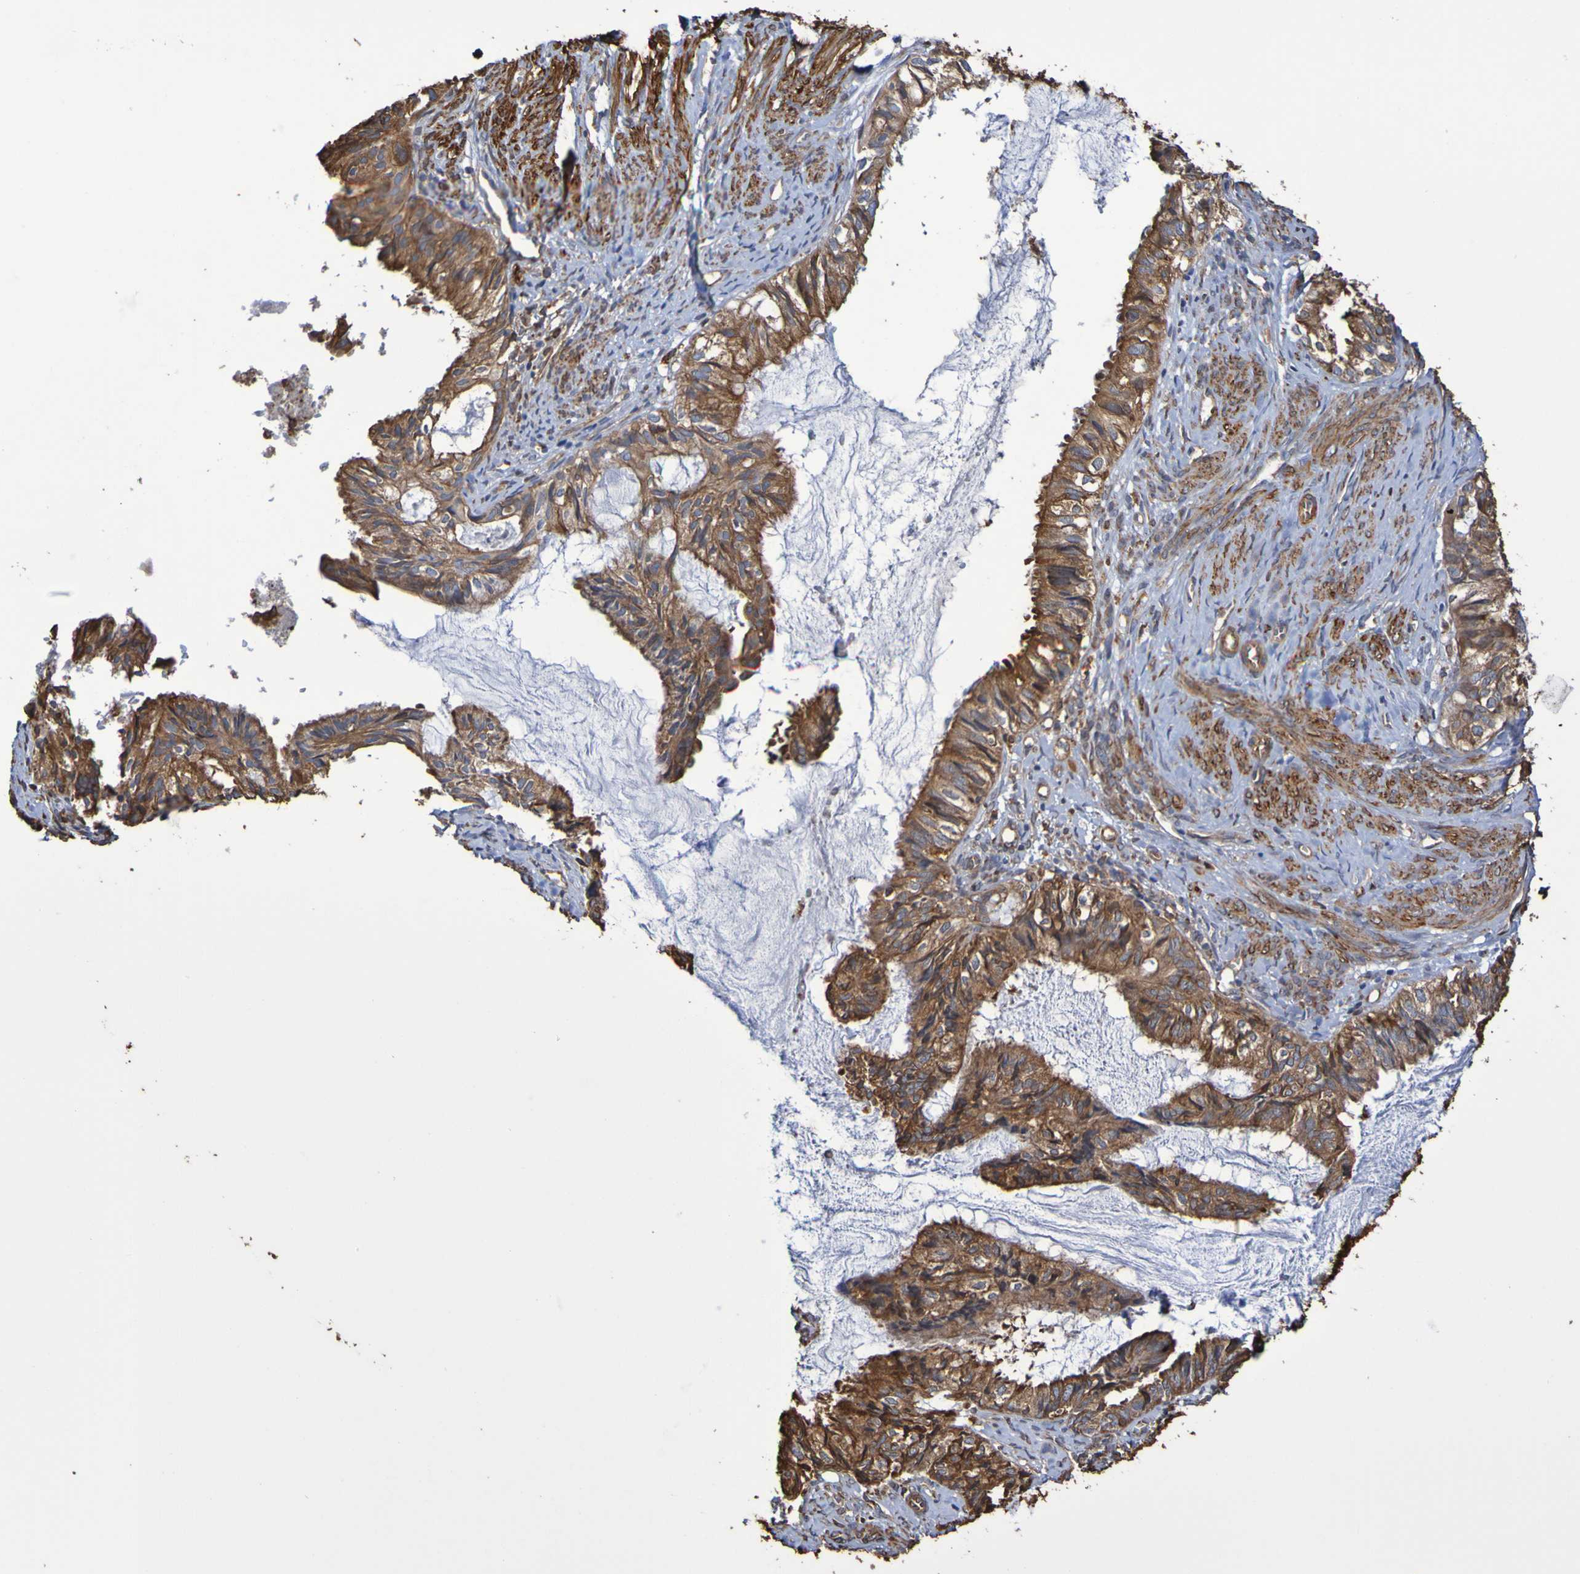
{"staining": {"intensity": "moderate", "quantity": ">75%", "location": "cytoplasmic/membranous"}, "tissue": "cervical cancer", "cell_type": "Tumor cells", "image_type": "cancer", "snomed": [{"axis": "morphology", "description": "Normal tissue, NOS"}, {"axis": "morphology", "description": "Adenocarcinoma, NOS"}, {"axis": "topography", "description": "Cervix"}, {"axis": "topography", "description": "Endometrium"}], "caption": "Immunohistochemical staining of cervical cancer shows medium levels of moderate cytoplasmic/membranous staining in about >75% of tumor cells. (Brightfield microscopy of DAB IHC at high magnification).", "gene": "RAB11A", "patient": {"sex": "female", "age": 86}}